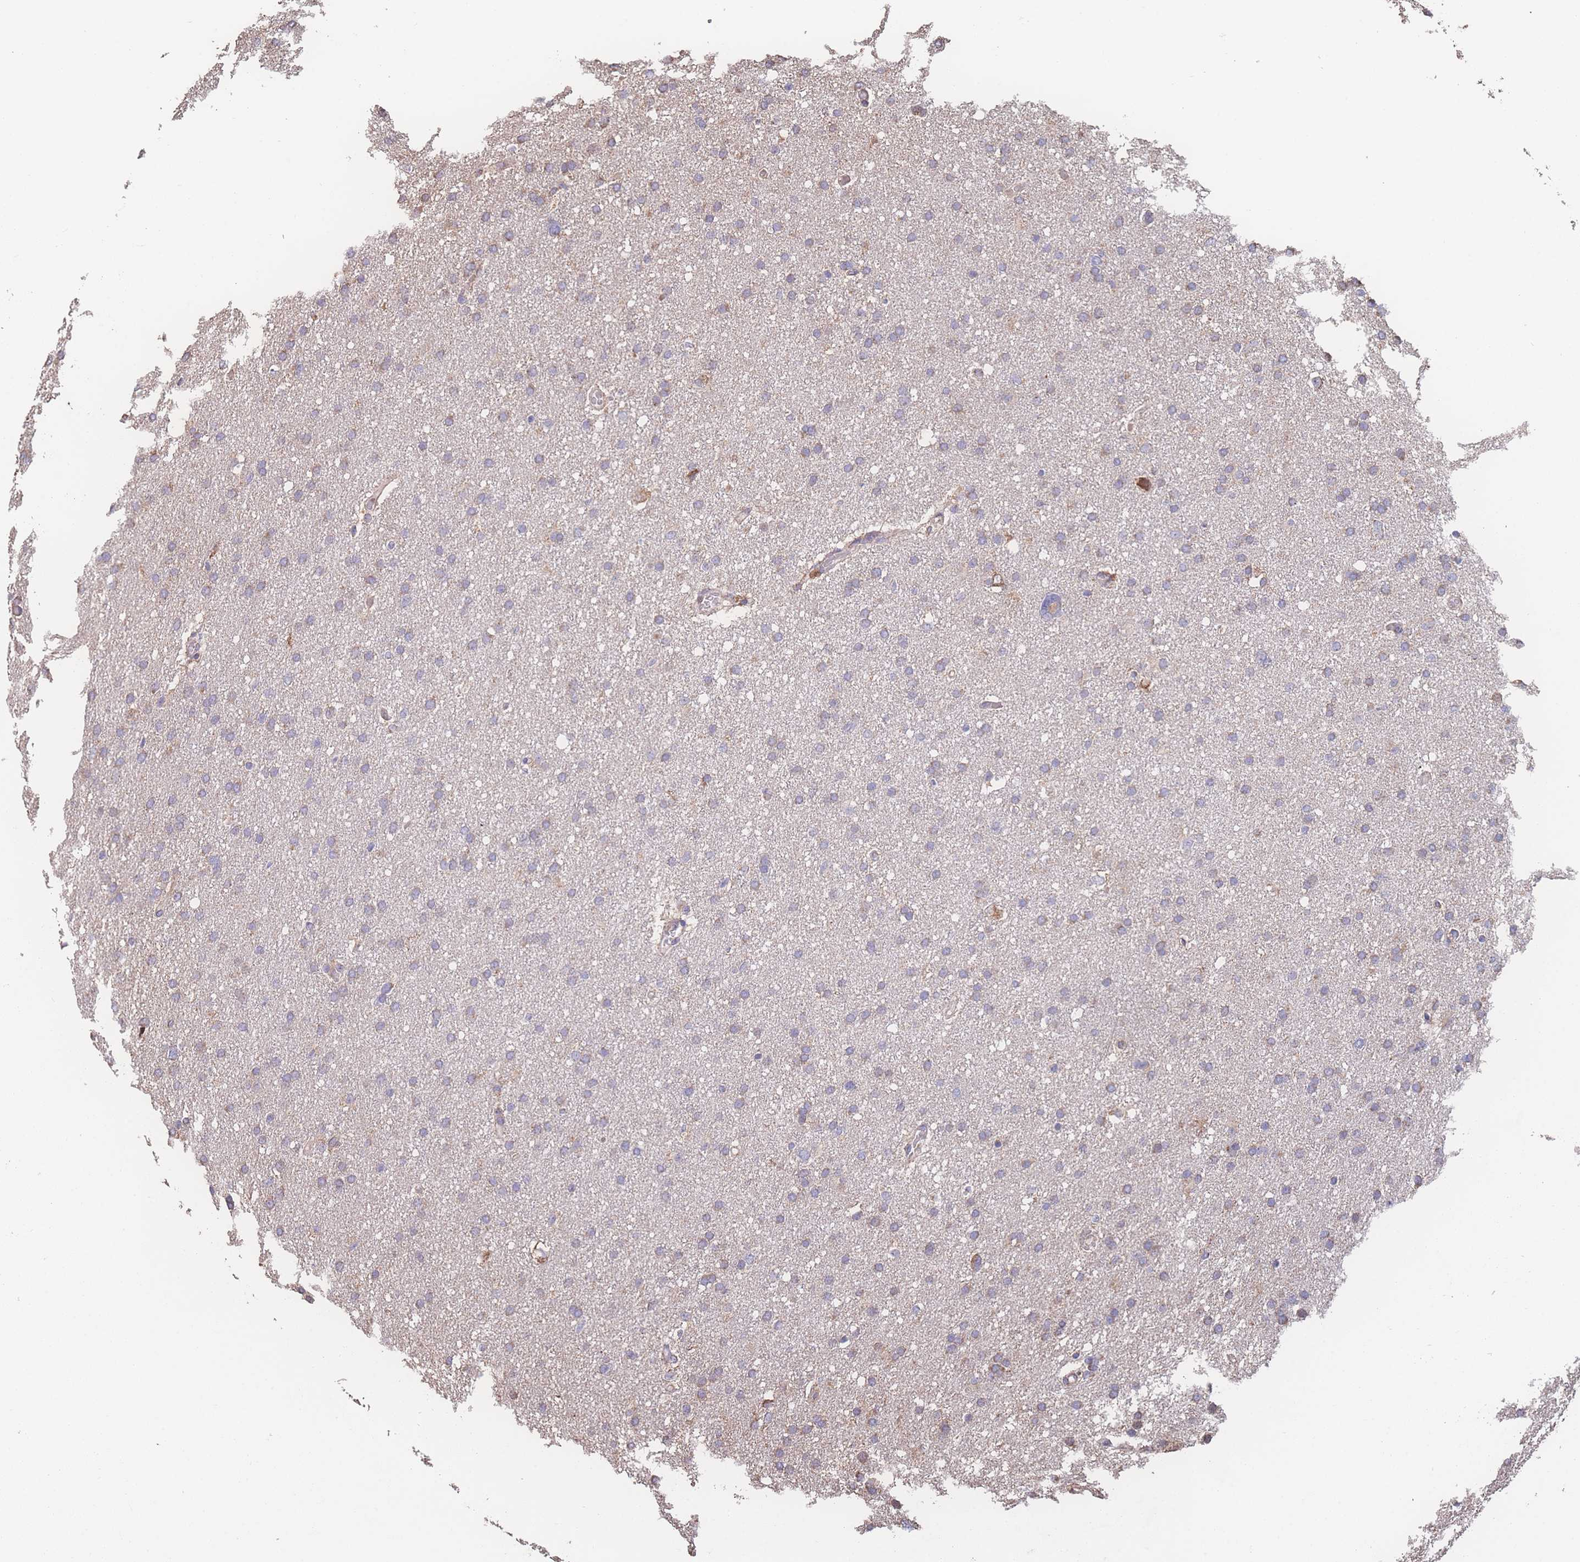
{"staining": {"intensity": "moderate", "quantity": "<25%", "location": "cytoplasmic/membranous"}, "tissue": "glioma", "cell_type": "Tumor cells", "image_type": "cancer", "snomed": [{"axis": "morphology", "description": "Glioma, malignant, High grade"}, {"axis": "topography", "description": "Cerebral cortex"}], "caption": "Immunohistochemistry (IHC) (DAB (3,3'-diaminobenzidine)) staining of human glioma shows moderate cytoplasmic/membranous protein staining in approximately <25% of tumor cells.", "gene": "SGSM3", "patient": {"sex": "female", "age": 36}}